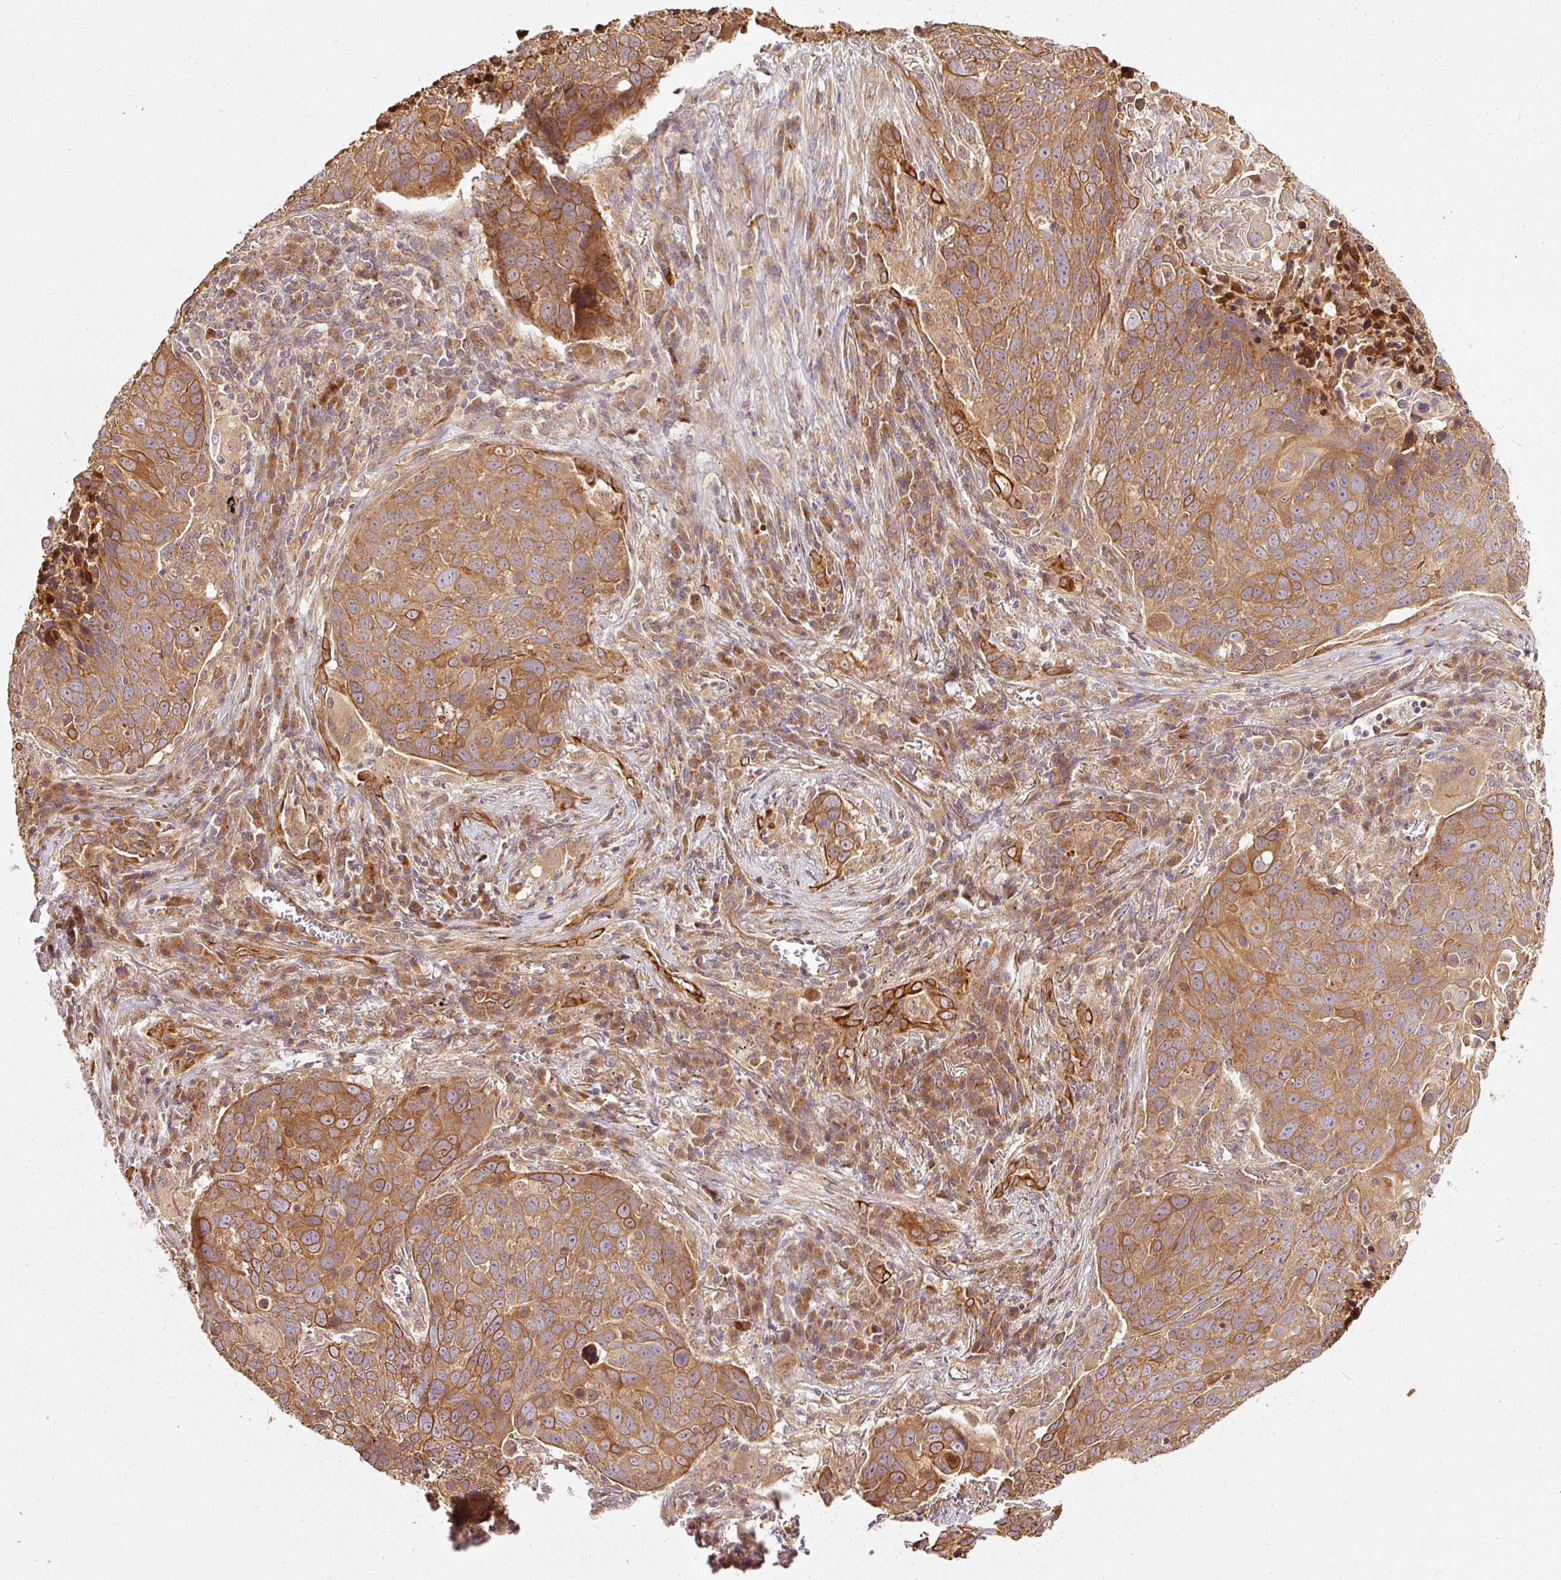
{"staining": {"intensity": "moderate", "quantity": ">75%", "location": "cytoplasmic/membranous"}, "tissue": "lung cancer", "cell_type": "Tumor cells", "image_type": "cancer", "snomed": [{"axis": "morphology", "description": "Squamous cell carcinoma, NOS"}, {"axis": "topography", "description": "Lung"}], "caption": "The immunohistochemical stain highlights moderate cytoplasmic/membranous staining in tumor cells of lung cancer tissue.", "gene": "MIF4GD", "patient": {"sex": "male", "age": 78}}